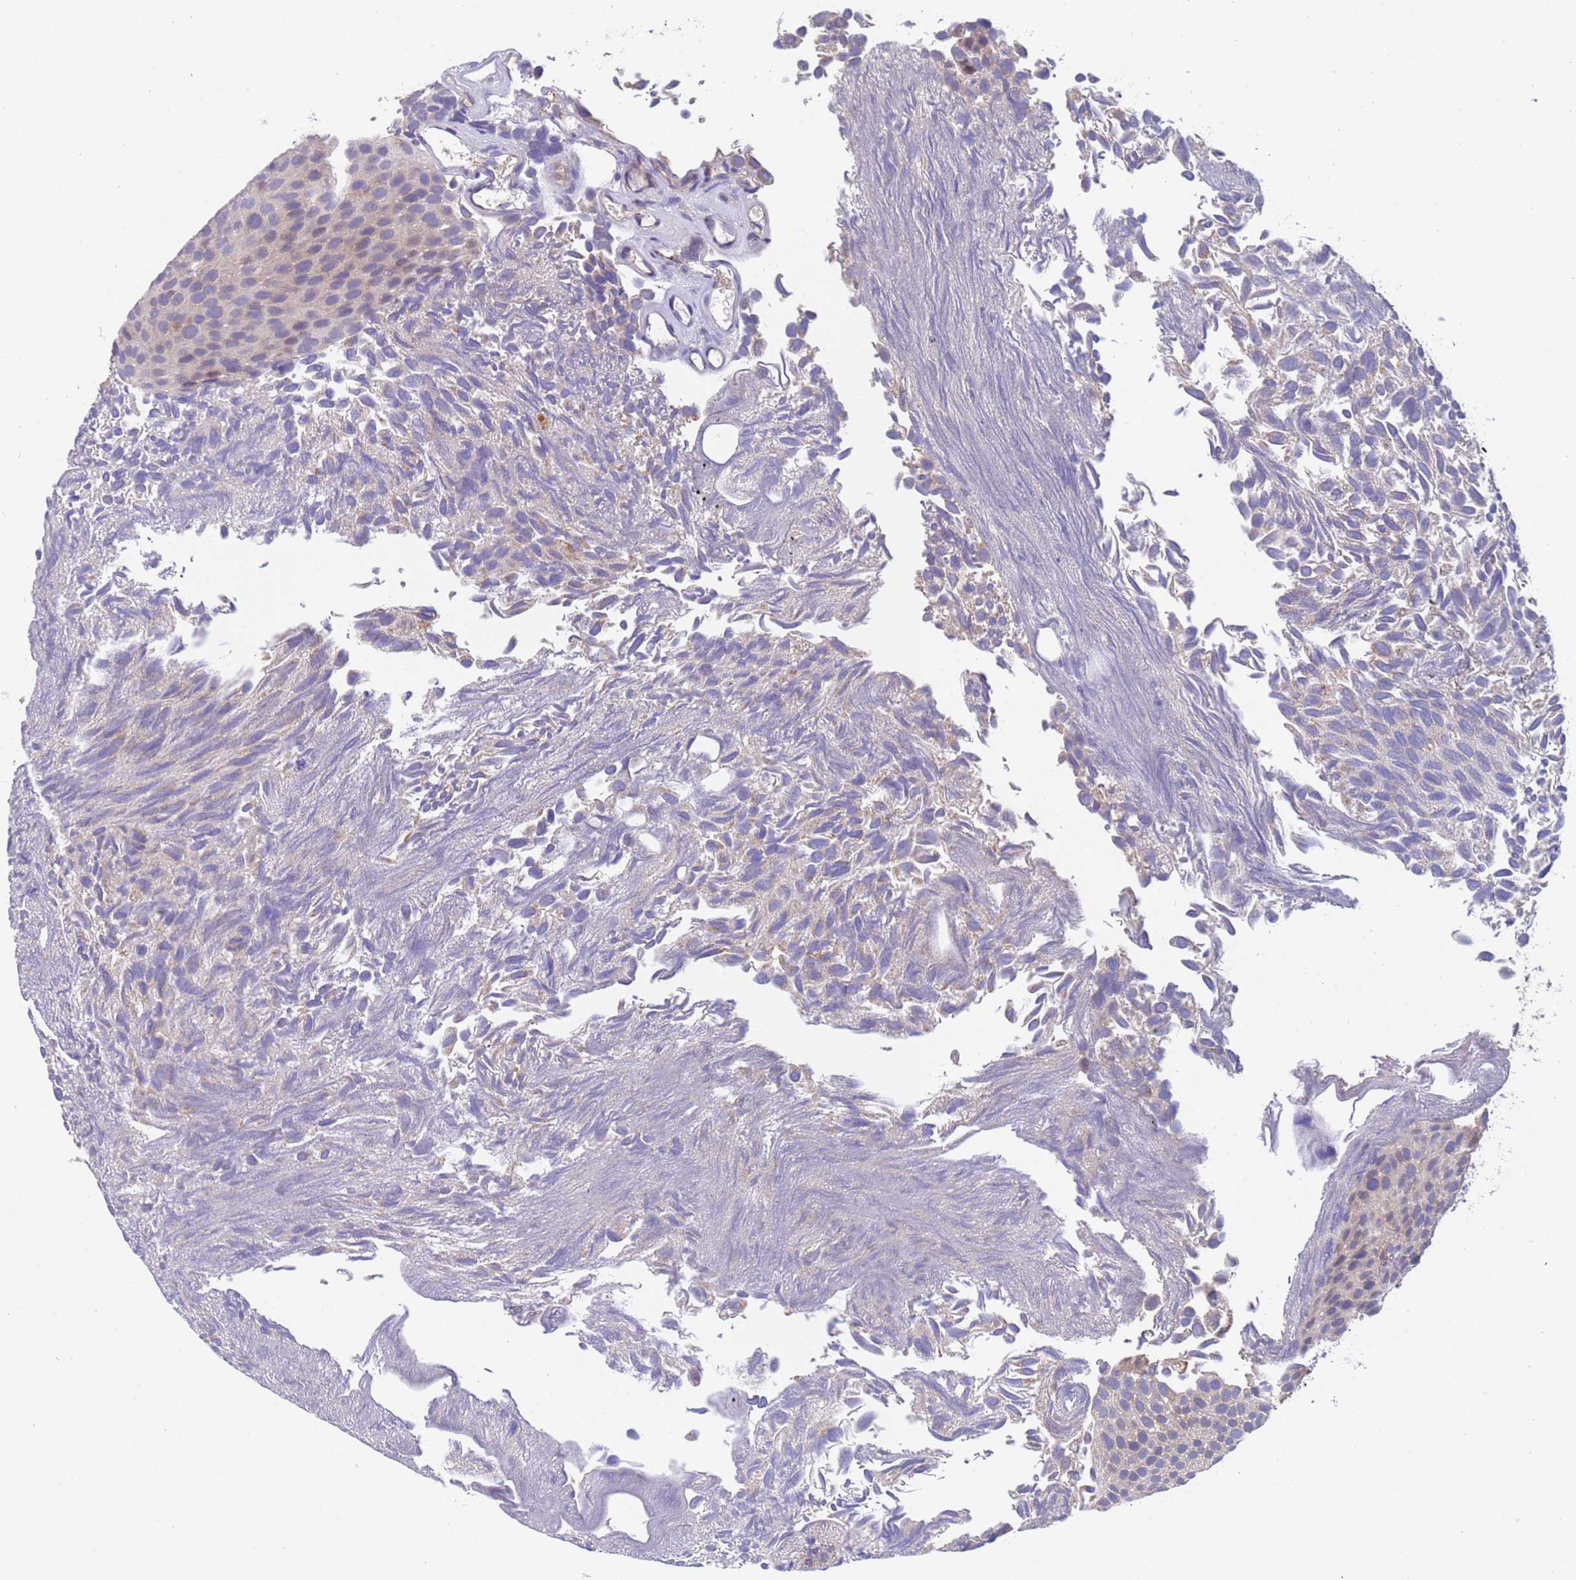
{"staining": {"intensity": "weak", "quantity": "<25%", "location": "cytoplasmic/membranous"}, "tissue": "urothelial cancer", "cell_type": "Tumor cells", "image_type": "cancer", "snomed": [{"axis": "morphology", "description": "Urothelial carcinoma, Low grade"}, {"axis": "topography", "description": "Urinary bladder"}], "caption": "DAB immunohistochemical staining of human urothelial cancer exhibits no significant positivity in tumor cells.", "gene": "ZNF248", "patient": {"sex": "male", "age": 89}}